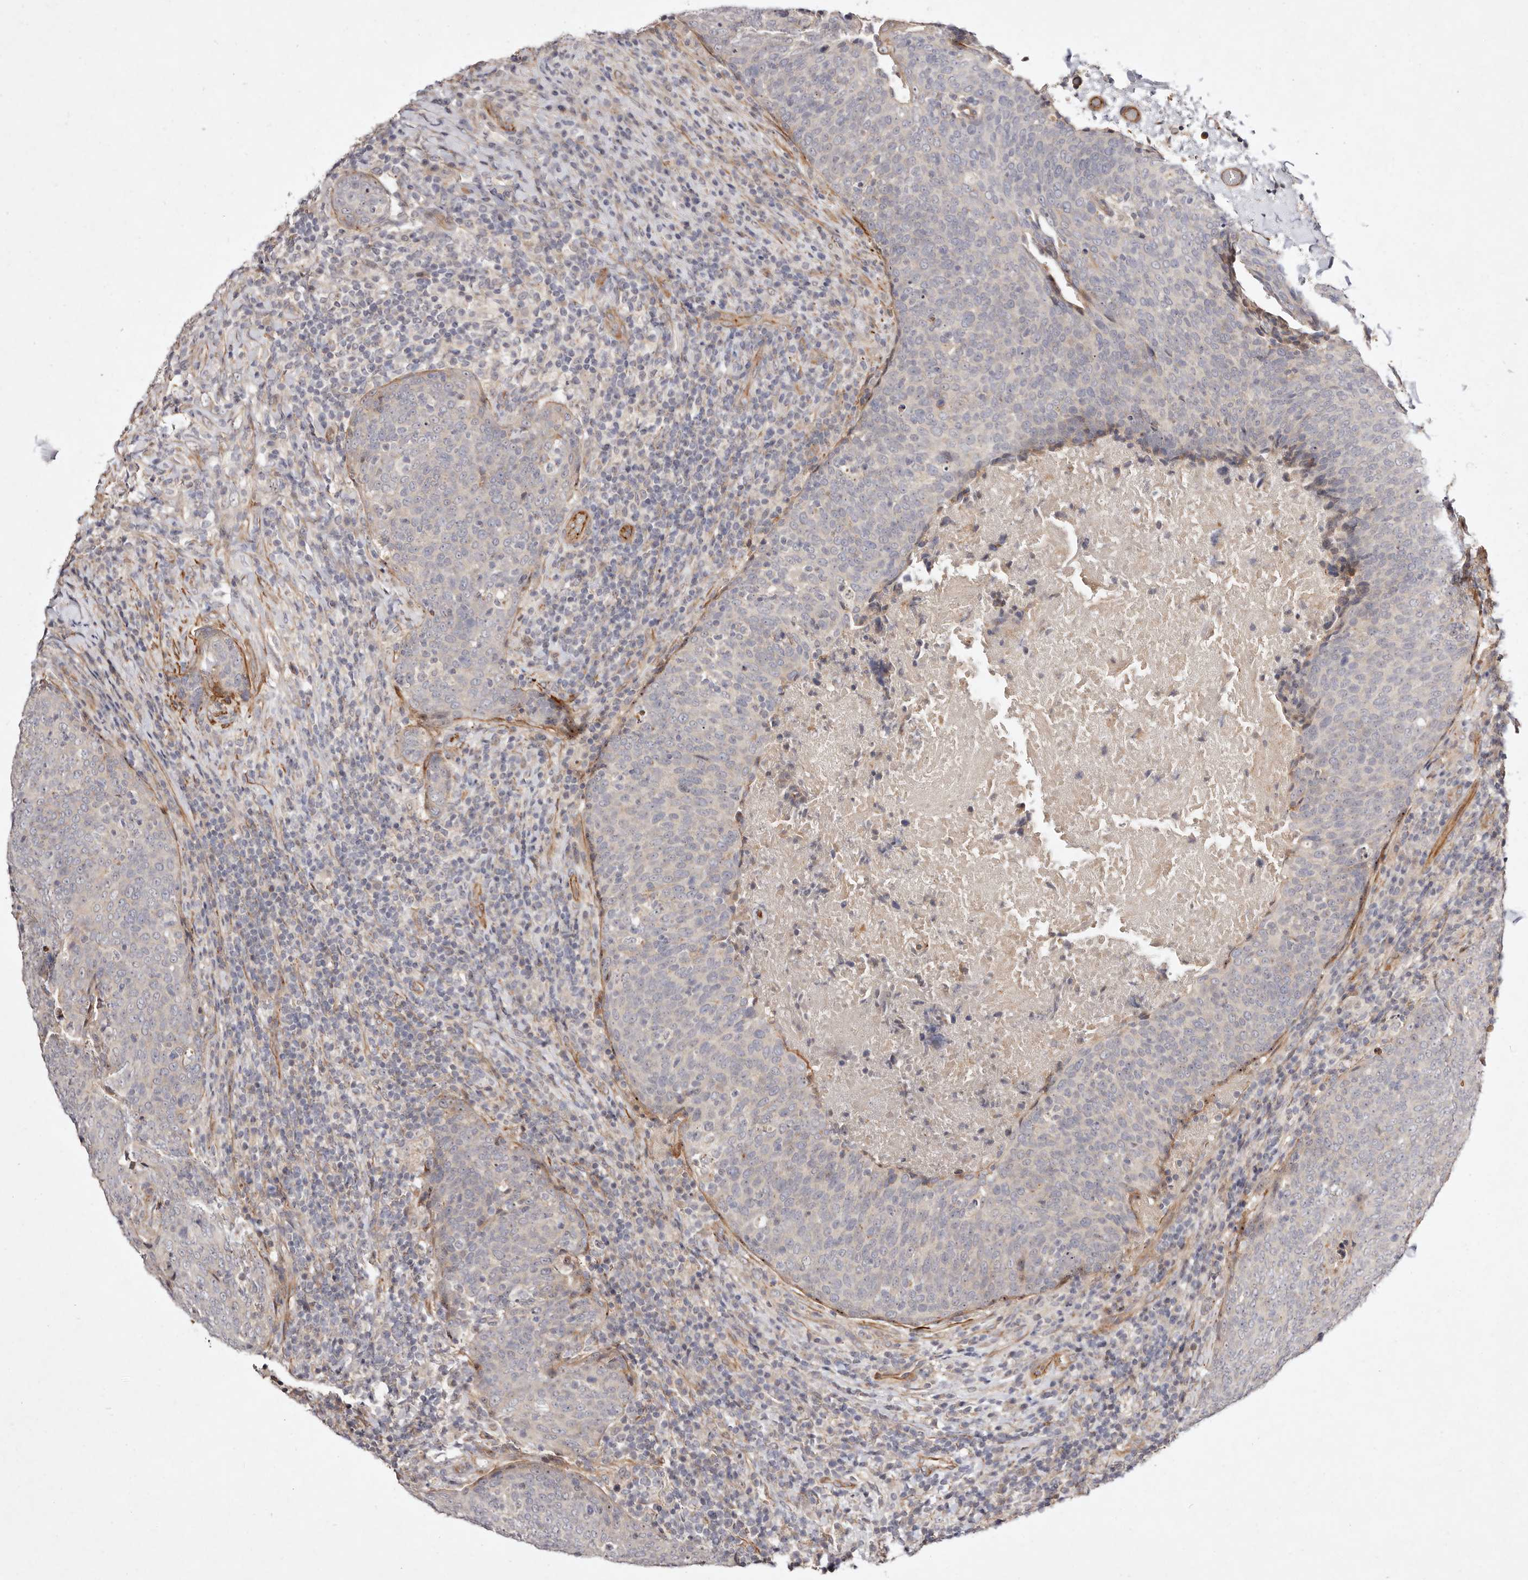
{"staining": {"intensity": "negative", "quantity": "none", "location": "none"}, "tissue": "head and neck cancer", "cell_type": "Tumor cells", "image_type": "cancer", "snomed": [{"axis": "morphology", "description": "Squamous cell carcinoma, NOS"}, {"axis": "morphology", "description": "Squamous cell carcinoma, metastatic, NOS"}, {"axis": "topography", "description": "Lymph node"}, {"axis": "topography", "description": "Head-Neck"}], "caption": "This is an immunohistochemistry (IHC) photomicrograph of head and neck cancer (squamous cell carcinoma). There is no staining in tumor cells.", "gene": "MTMR11", "patient": {"sex": "male", "age": 62}}